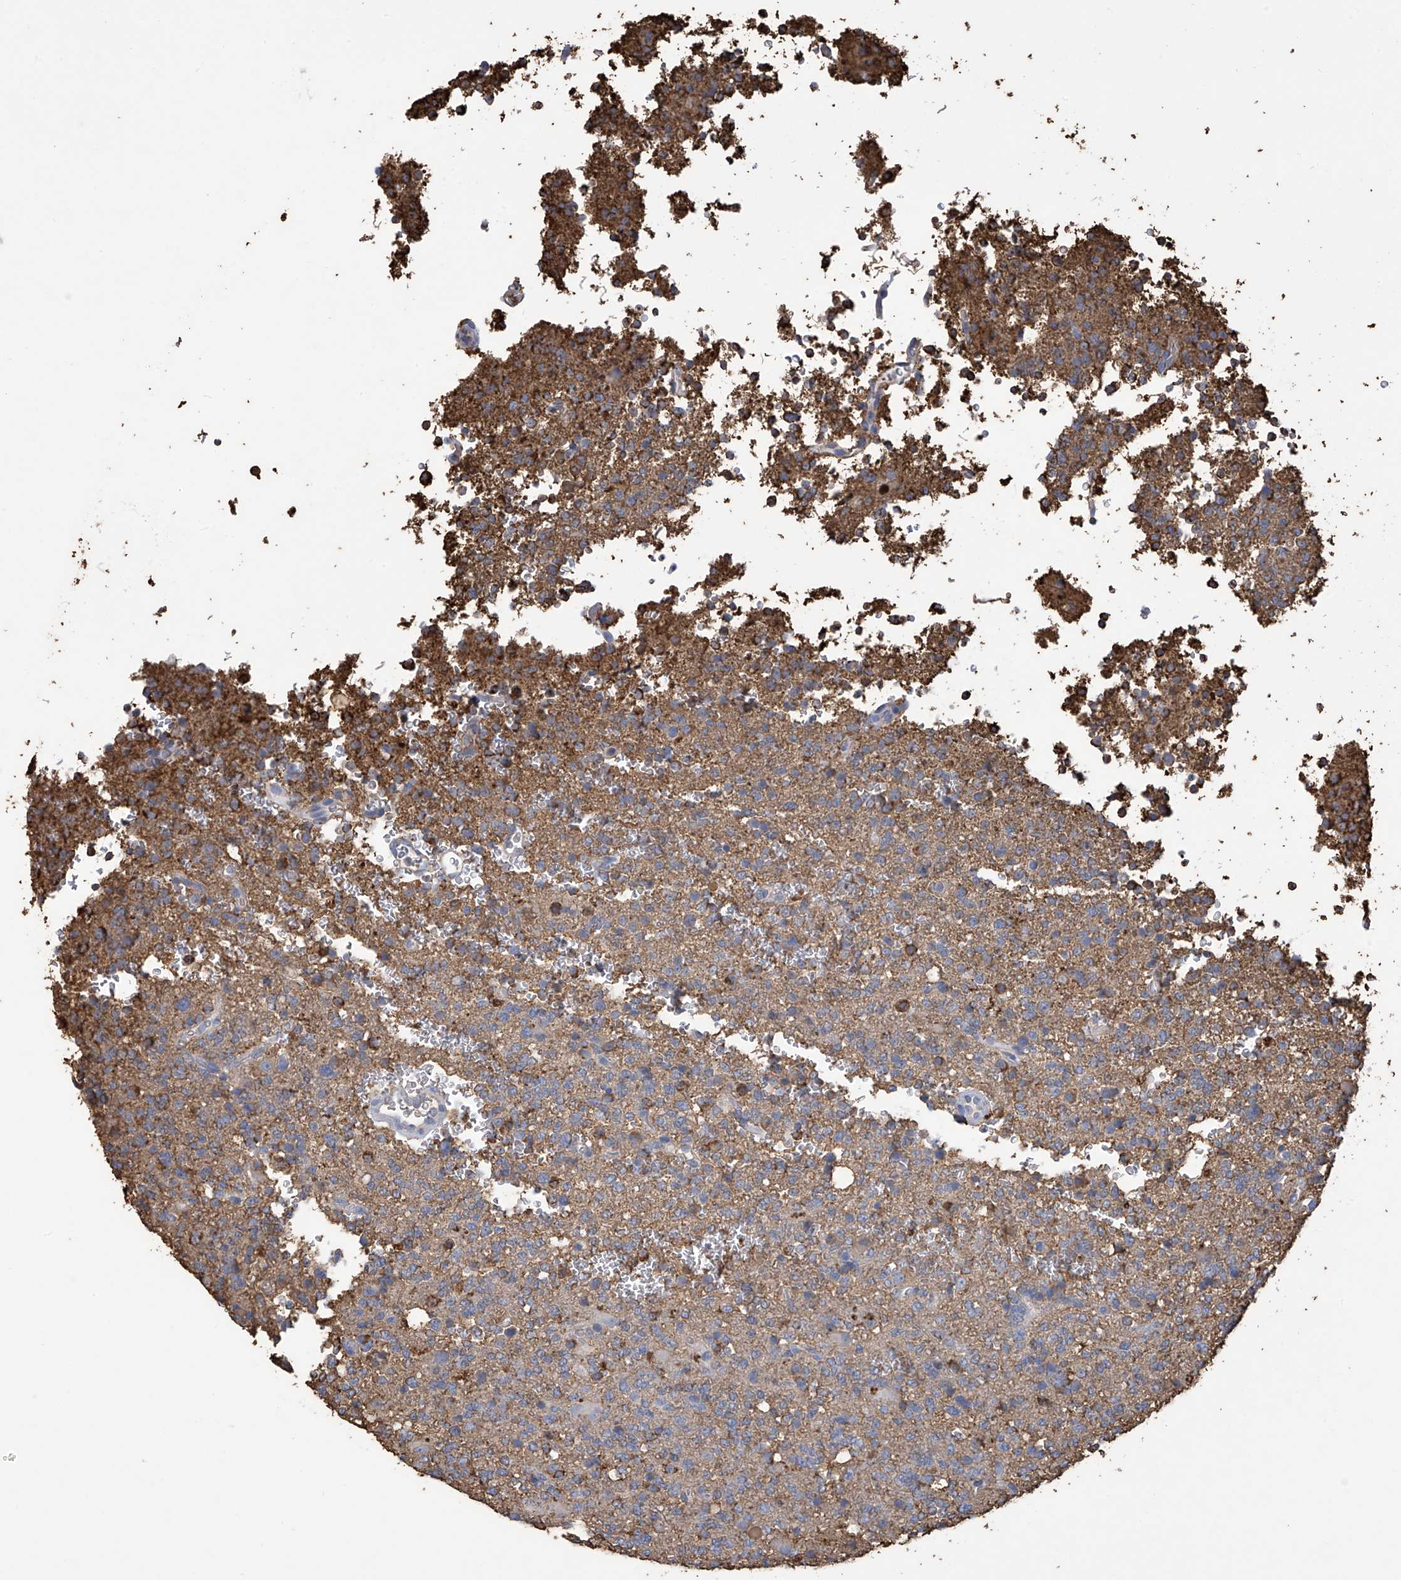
{"staining": {"intensity": "moderate", "quantity": ">75%", "location": "cytoplasmic/membranous"}, "tissue": "glioma", "cell_type": "Tumor cells", "image_type": "cancer", "snomed": [{"axis": "morphology", "description": "Glioma, malignant, High grade"}, {"axis": "topography", "description": "Brain"}], "caption": "An IHC image of neoplastic tissue is shown. Protein staining in brown highlights moderate cytoplasmic/membranous positivity in glioma within tumor cells. (DAB (3,3'-diaminobenzidine) IHC, brown staining for protein, blue staining for nuclei).", "gene": "OGT", "patient": {"sex": "female", "age": 62}}